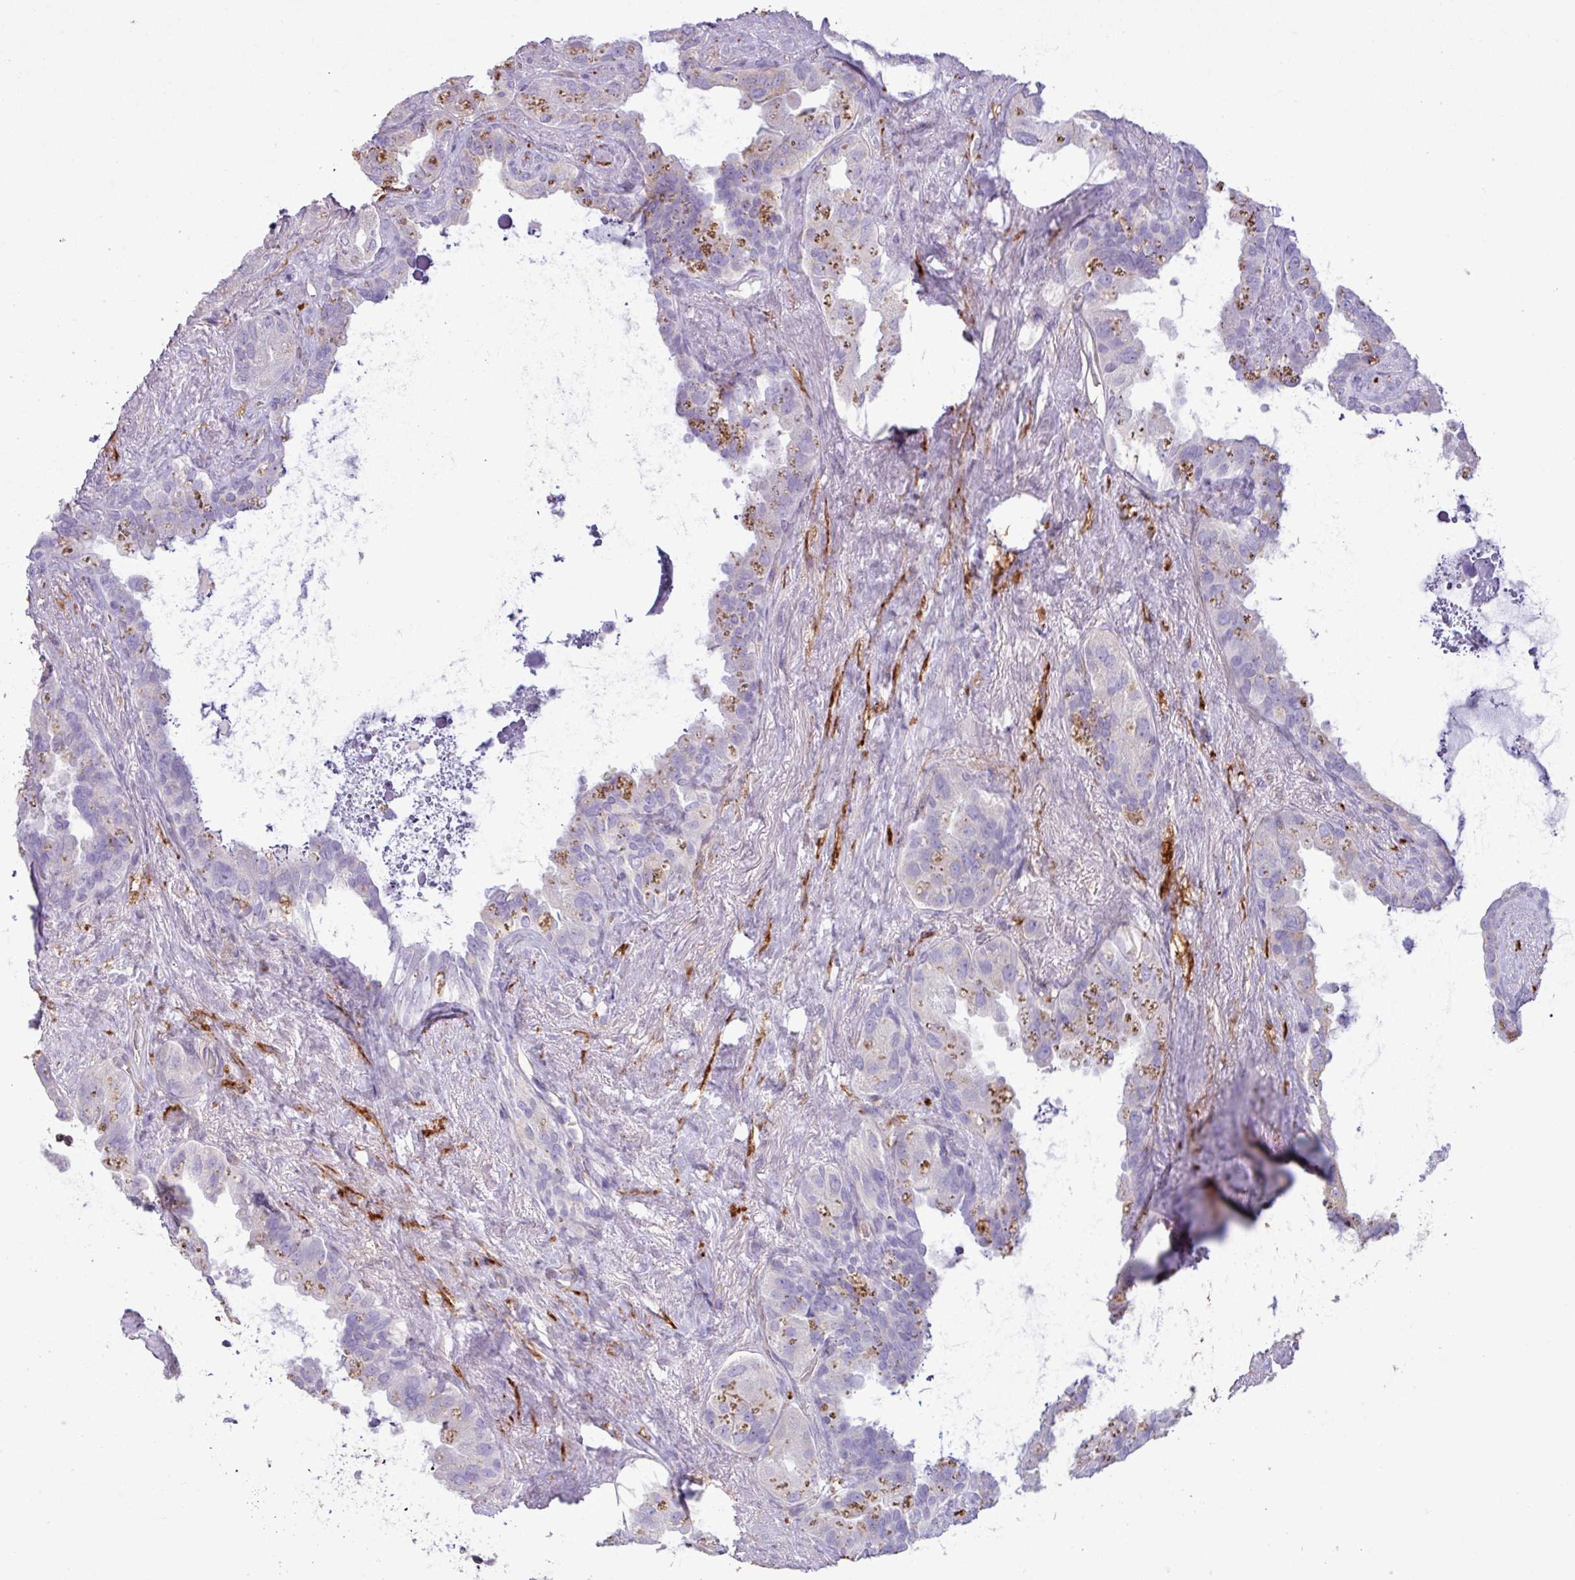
{"staining": {"intensity": "moderate", "quantity": "<25%", "location": "cytoplasmic/membranous"}, "tissue": "seminal vesicle", "cell_type": "Glandular cells", "image_type": "normal", "snomed": [{"axis": "morphology", "description": "Normal tissue, NOS"}, {"axis": "topography", "description": "Seminal veicle"}, {"axis": "topography", "description": "Peripheral nerve tissue"}], "caption": "Immunohistochemistry image of unremarkable seminal vesicle stained for a protein (brown), which demonstrates low levels of moderate cytoplasmic/membranous positivity in about <25% of glandular cells.", "gene": "KIRREL3", "patient": {"sex": "male", "age": 76}}